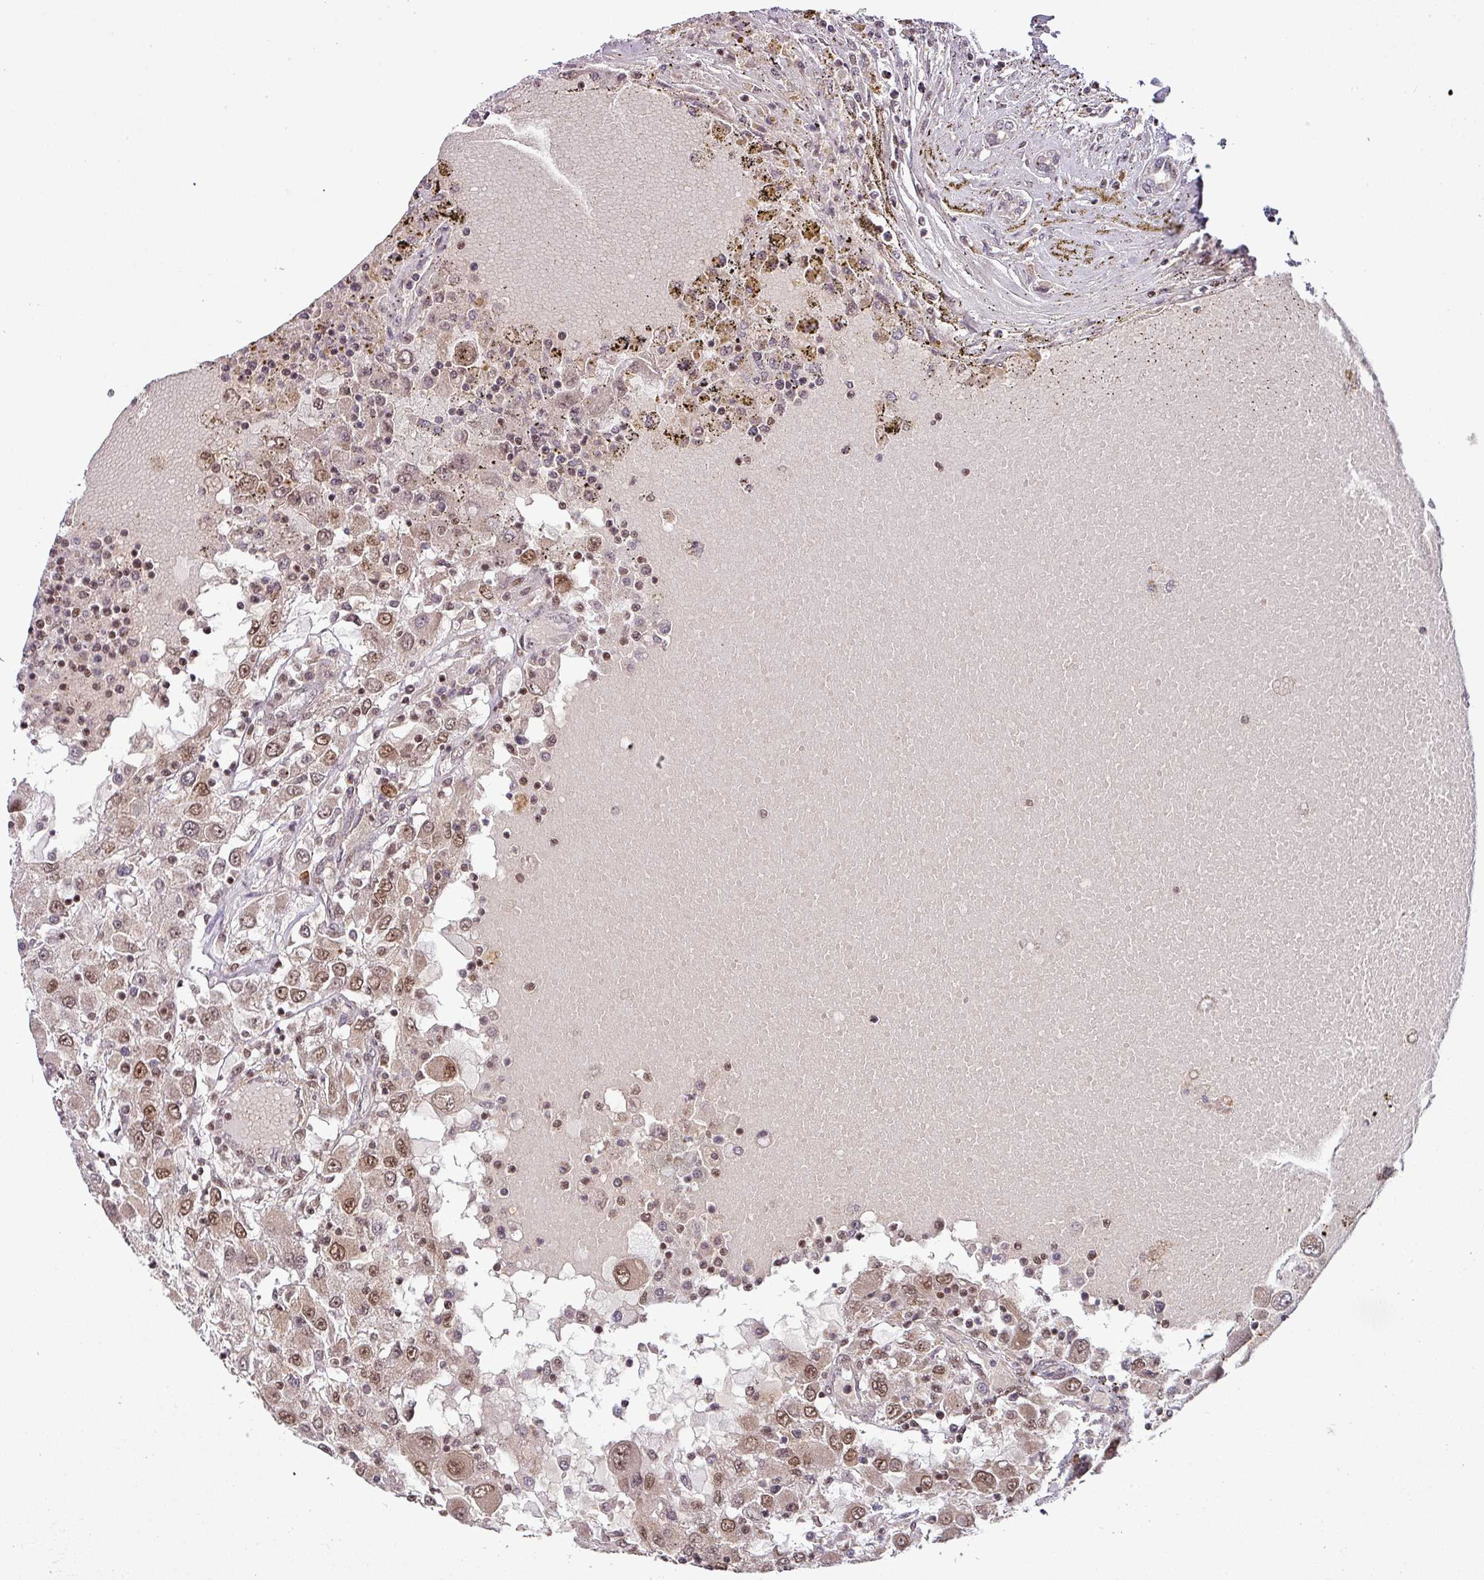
{"staining": {"intensity": "moderate", "quantity": ">75%", "location": "nuclear"}, "tissue": "renal cancer", "cell_type": "Tumor cells", "image_type": "cancer", "snomed": [{"axis": "morphology", "description": "Adenocarcinoma, NOS"}, {"axis": "topography", "description": "Kidney"}], "caption": "The micrograph shows immunohistochemical staining of renal adenocarcinoma. There is moderate nuclear staining is seen in about >75% of tumor cells.", "gene": "PHF23", "patient": {"sex": "female", "age": 67}}